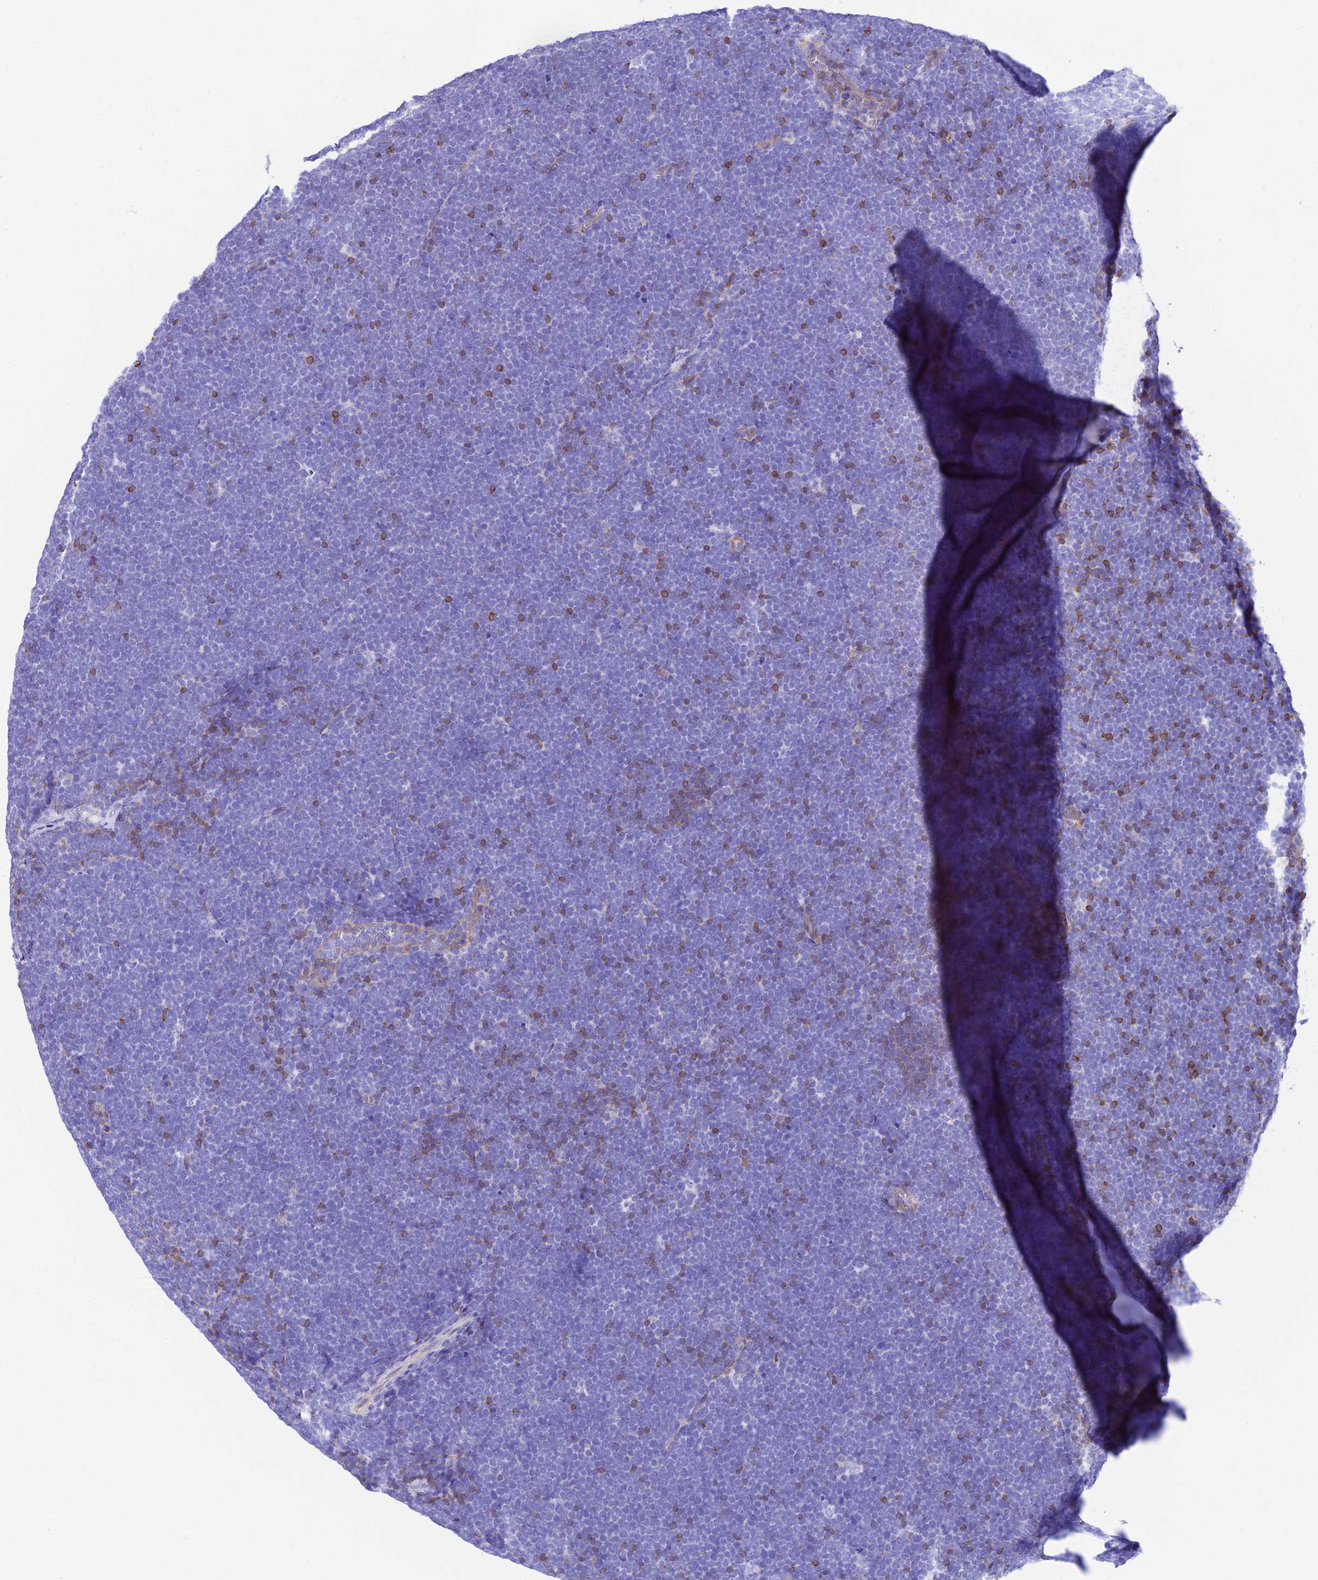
{"staining": {"intensity": "negative", "quantity": "none", "location": "none"}, "tissue": "lymphoma", "cell_type": "Tumor cells", "image_type": "cancer", "snomed": [{"axis": "morphology", "description": "Malignant lymphoma, non-Hodgkin's type, High grade"}, {"axis": "topography", "description": "Lymph node"}], "caption": "Immunohistochemical staining of lymphoma exhibits no significant staining in tumor cells. (Brightfield microscopy of DAB IHC at high magnification).", "gene": "S100A16", "patient": {"sex": "male", "age": 13}}